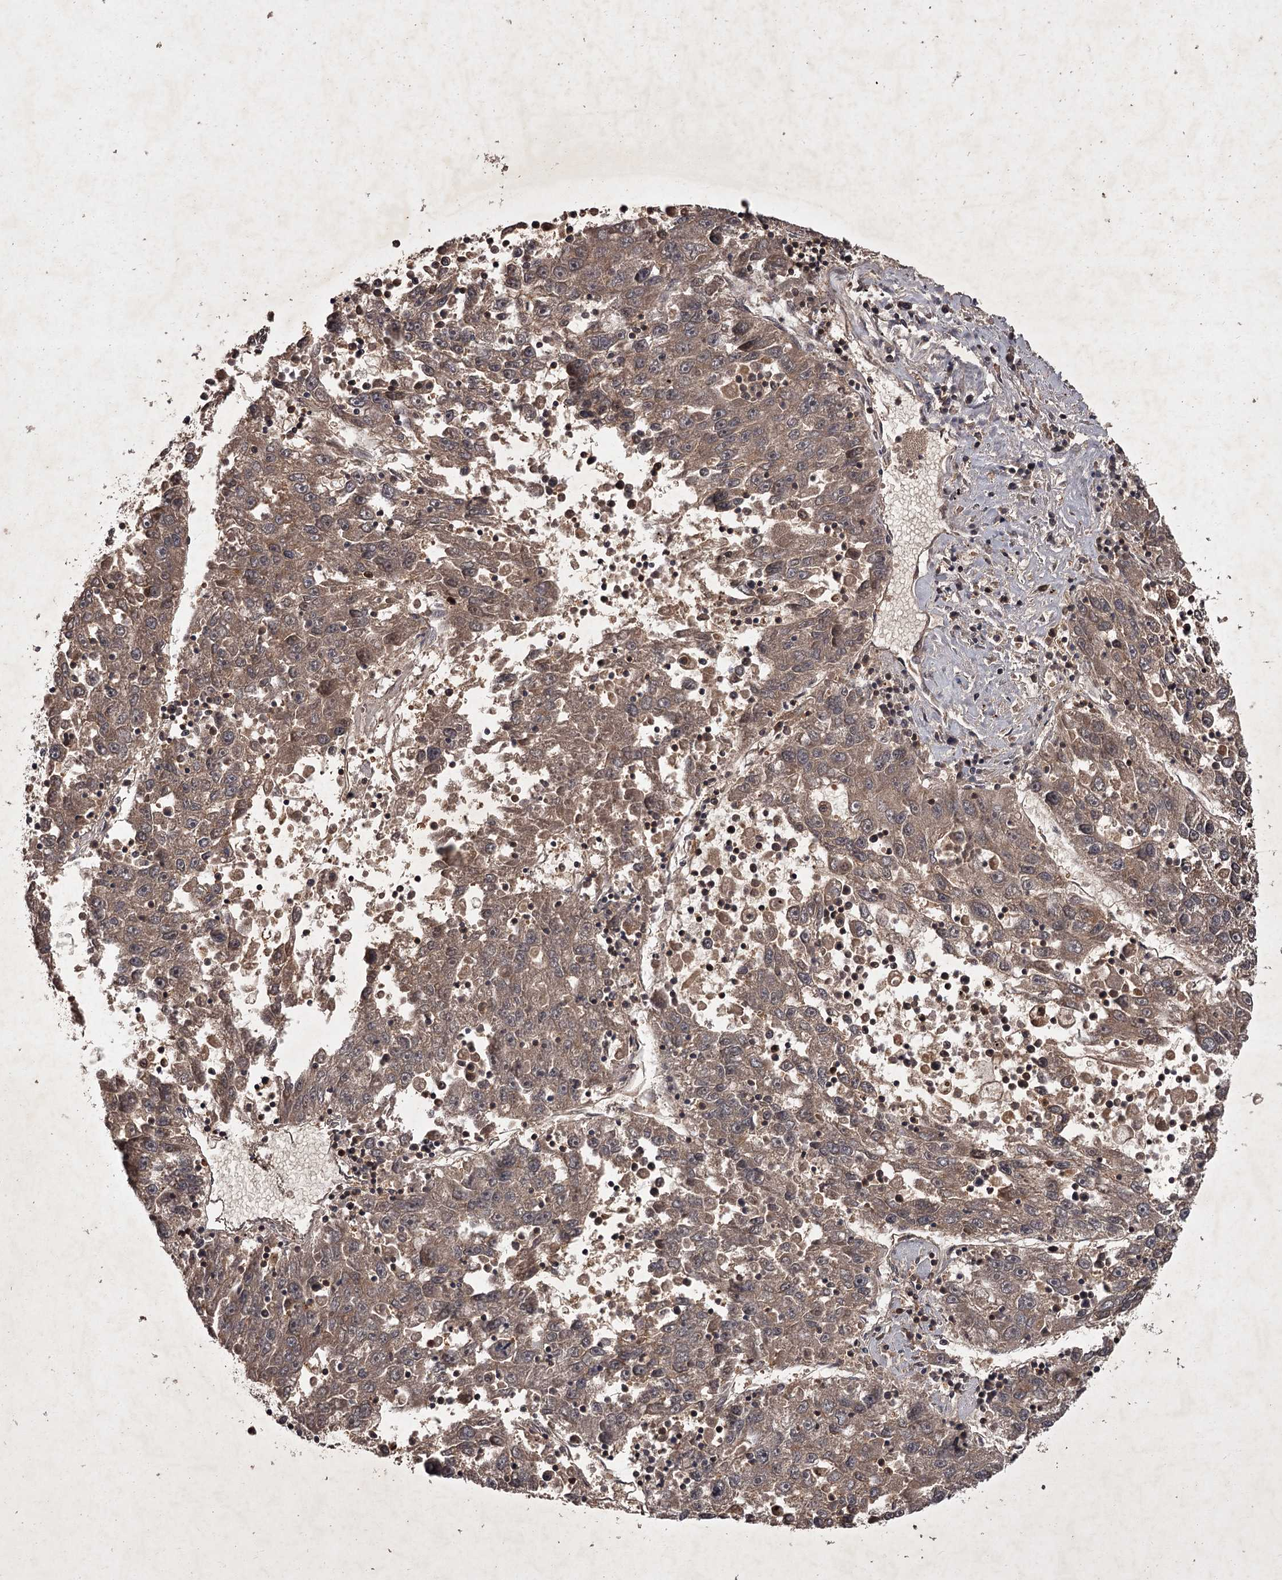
{"staining": {"intensity": "moderate", "quantity": ">75%", "location": "cytoplasmic/membranous"}, "tissue": "liver cancer", "cell_type": "Tumor cells", "image_type": "cancer", "snomed": [{"axis": "morphology", "description": "Carcinoma, Hepatocellular, NOS"}, {"axis": "topography", "description": "Liver"}], "caption": "Liver hepatocellular carcinoma stained with a protein marker shows moderate staining in tumor cells.", "gene": "TBC1D23", "patient": {"sex": "male", "age": 49}}